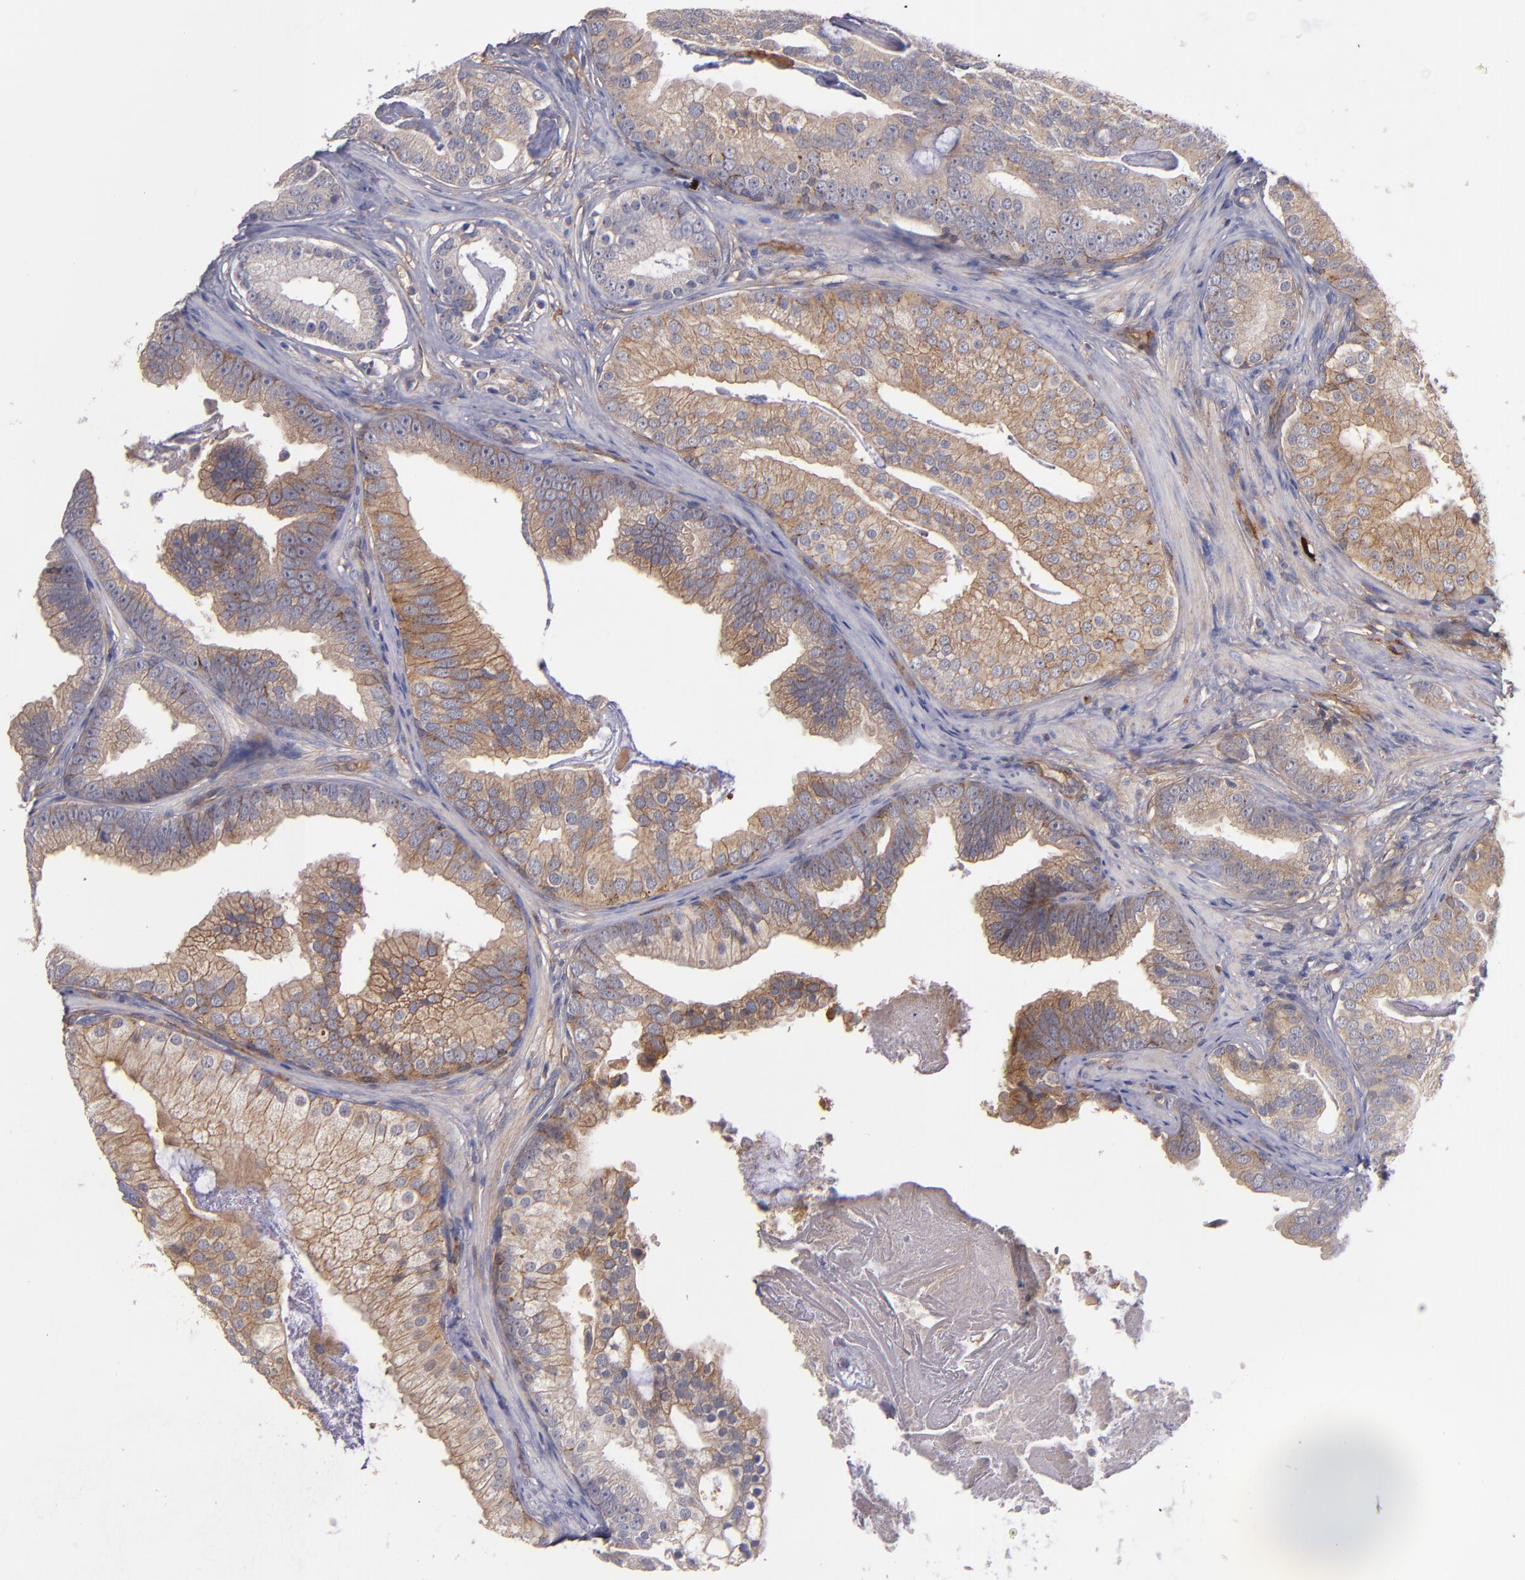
{"staining": {"intensity": "weak", "quantity": ">75%", "location": "cytoplasmic/membranous"}, "tissue": "prostate cancer", "cell_type": "Tumor cells", "image_type": "cancer", "snomed": [{"axis": "morphology", "description": "Adenocarcinoma, Low grade"}, {"axis": "topography", "description": "Prostate"}], "caption": "Prostate cancer (low-grade adenocarcinoma) tissue exhibits weak cytoplasmic/membranous expression in approximately >75% of tumor cells, visualized by immunohistochemistry.", "gene": "PLSCR4", "patient": {"sex": "male", "age": 58}}